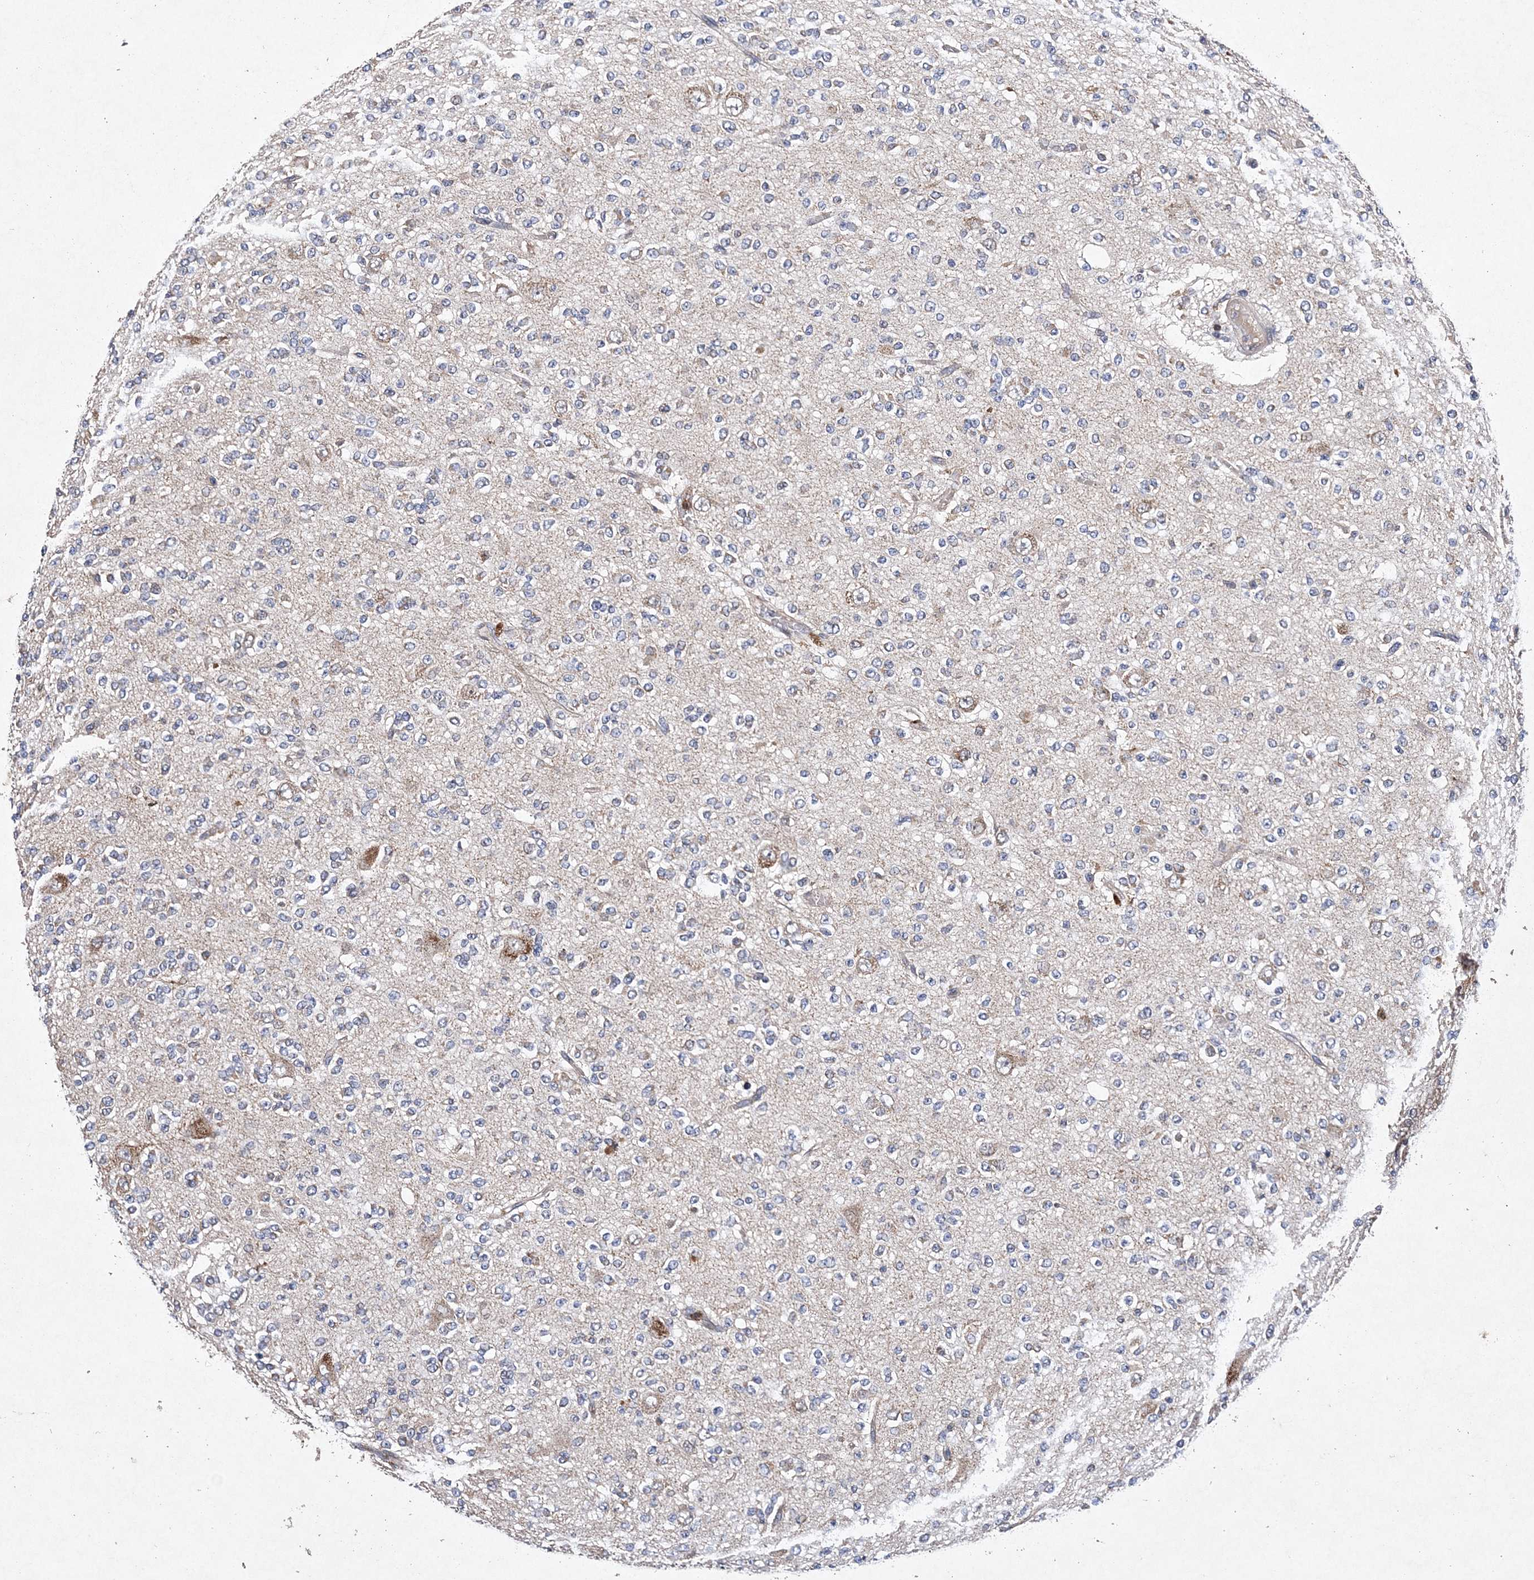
{"staining": {"intensity": "negative", "quantity": "none", "location": "none"}, "tissue": "glioma", "cell_type": "Tumor cells", "image_type": "cancer", "snomed": [{"axis": "morphology", "description": "Glioma, malignant, Low grade"}, {"axis": "topography", "description": "Brain"}], "caption": "Tumor cells show no significant protein staining in glioma.", "gene": "PROSER1", "patient": {"sex": "male", "age": 38}}